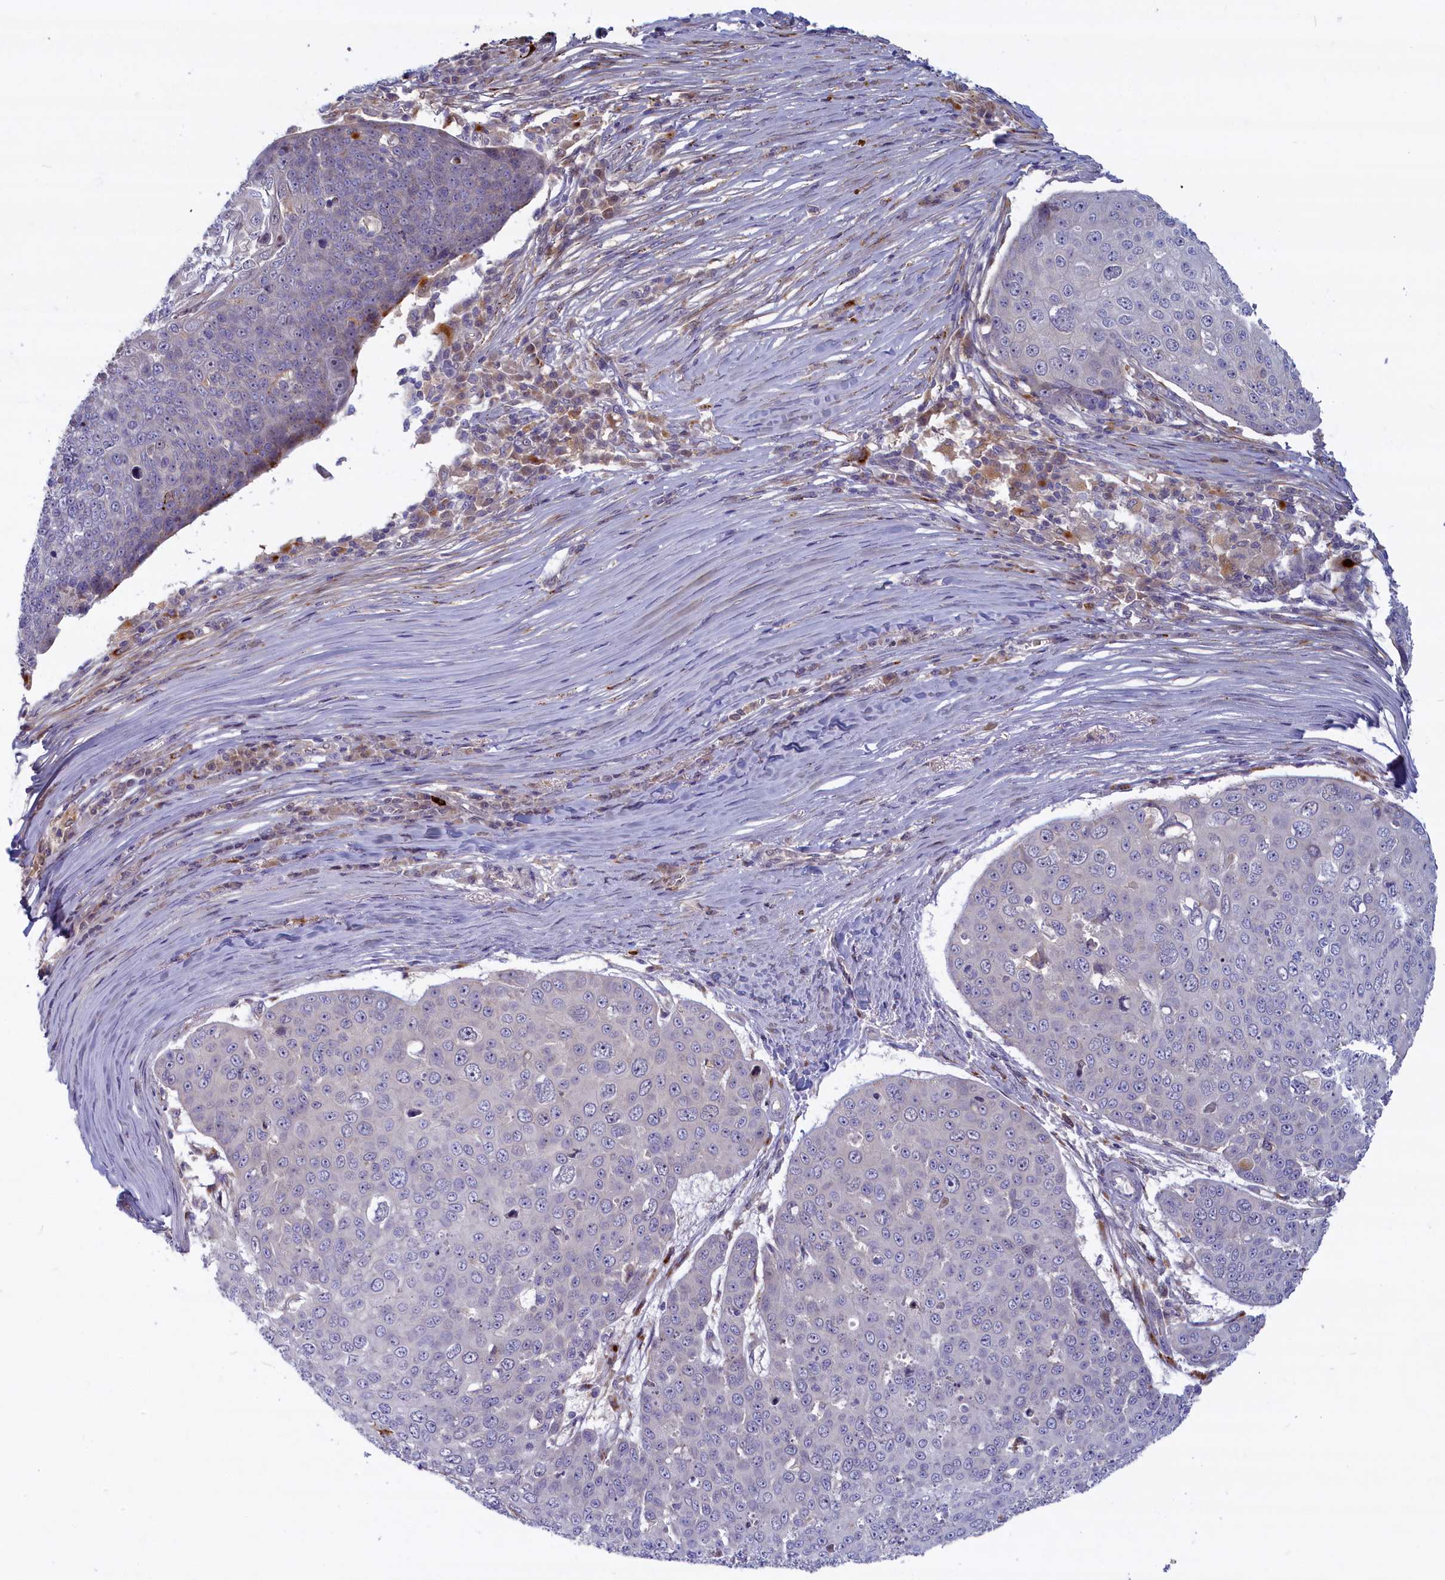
{"staining": {"intensity": "negative", "quantity": "none", "location": "none"}, "tissue": "skin cancer", "cell_type": "Tumor cells", "image_type": "cancer", "snomed": [{"axis": "morphology", "description": "Squamous cell carcinoma, NOS"}, {"axis": "topography", "description": "Skin"}], "caption": "Immunohistochemistry image of neoplastic tissue: human squamous cell carcinoma (skin) stained with DAB (3,3'-diaminobenzidine) displays no significant protein expression in tumor cells. The staining is performed using DAB (3,3'-diaminobenzidine) brown chromogen with nuclei counter-stained in using hematoxylin.", "gene": "FCSK", "patient": {"sex": "male", "age": 71}}